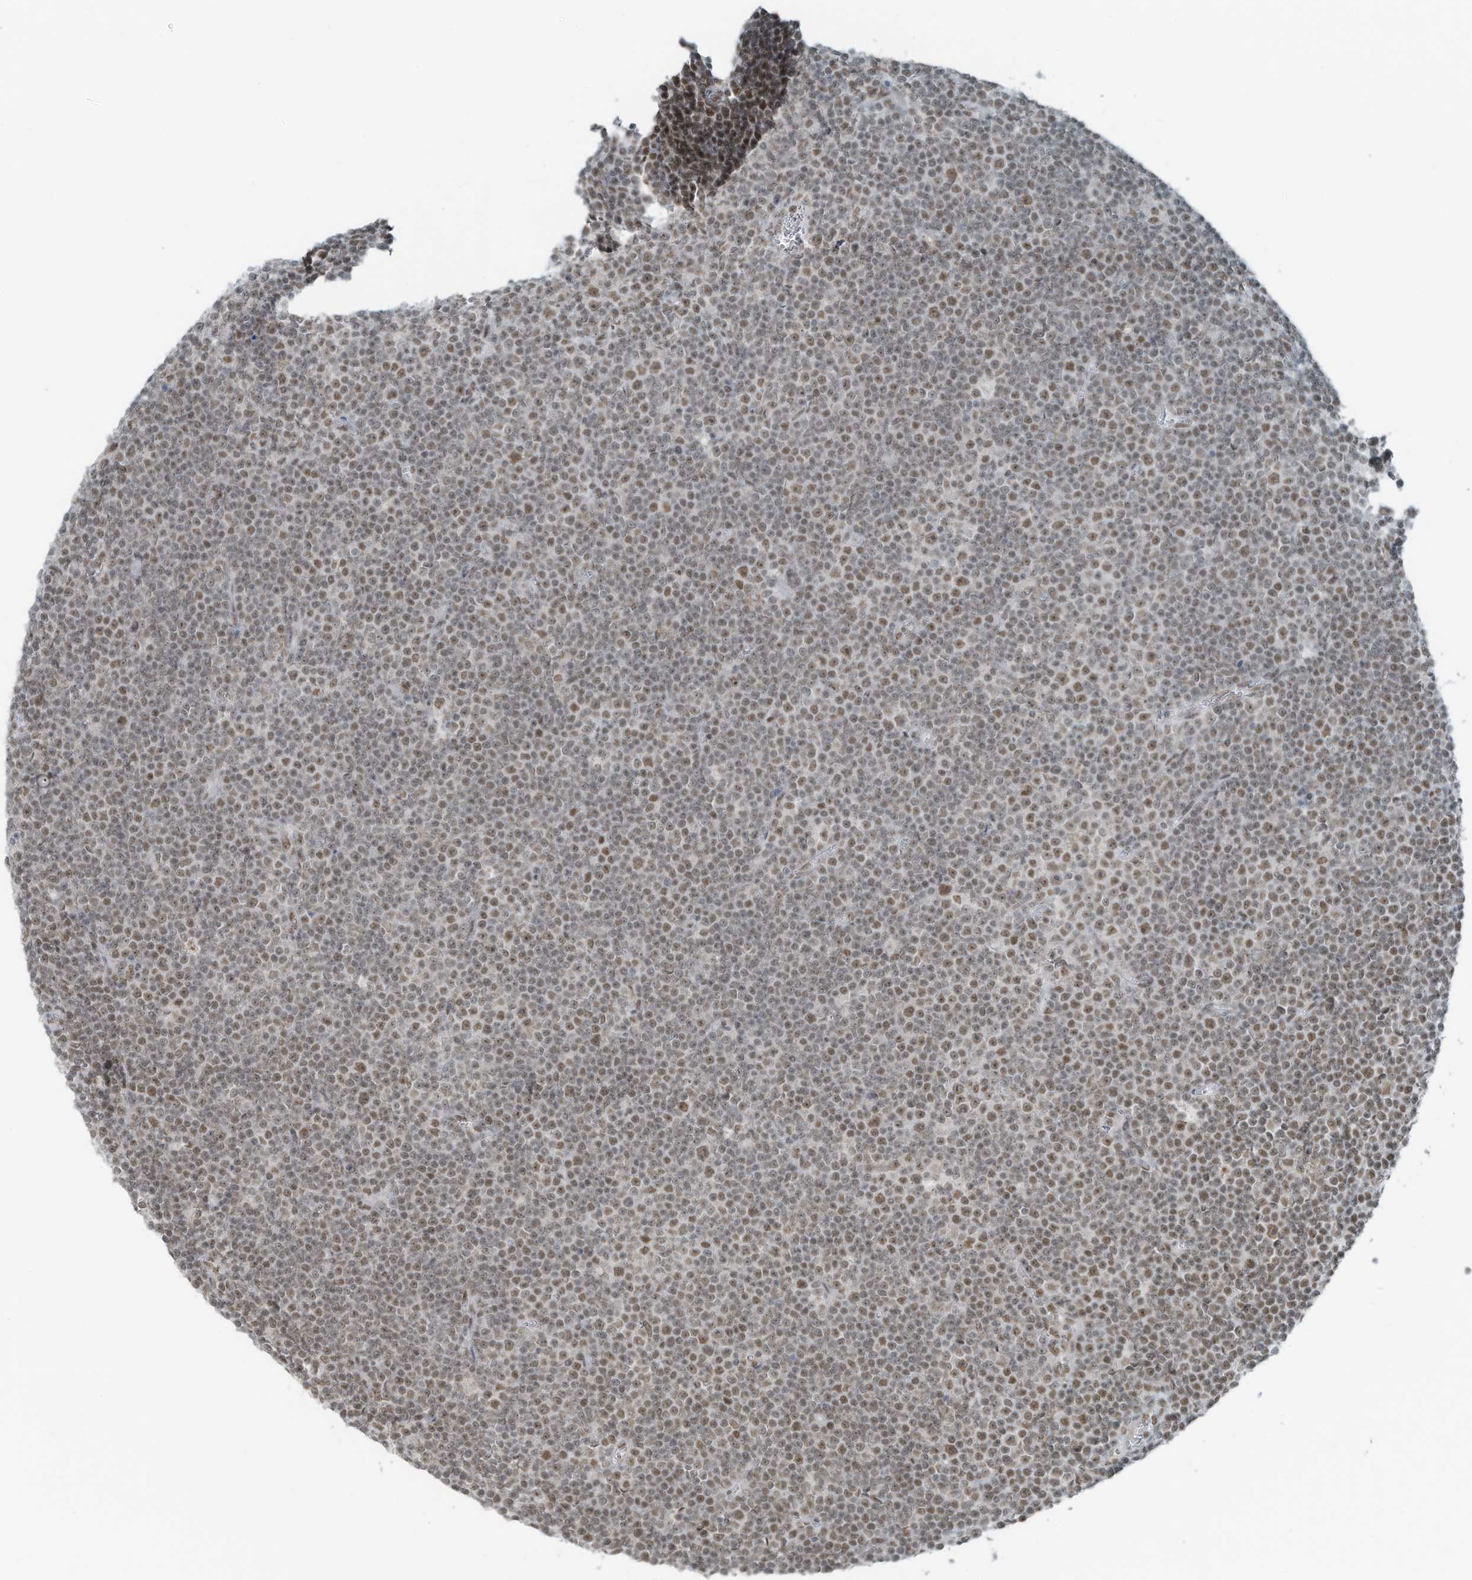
{"staining": {"intensity": "moderate", "quantity": ">75%", "location": "nuclear"}, "tissue": "lymphoma", "cell_type": "Tumor cells", "image_type": "cancer", "snomed": [{"axis": "morphology", "description": "Malignant lymphoma, non-Hodgkin's type, Low grade"}, {"axis": "topography", "description": "Lymph node"}], "caption": "High-magnification brightfield microscopy of lymphoma stained with DAB (brown) and counterstained with hematoxylin (blue). tumor cells exhibit moderate nuclear expression is appreciated in approximately>75% of cells.", "gene": "WRNIP1", "patient": {"sex": "female", "age": 67}}